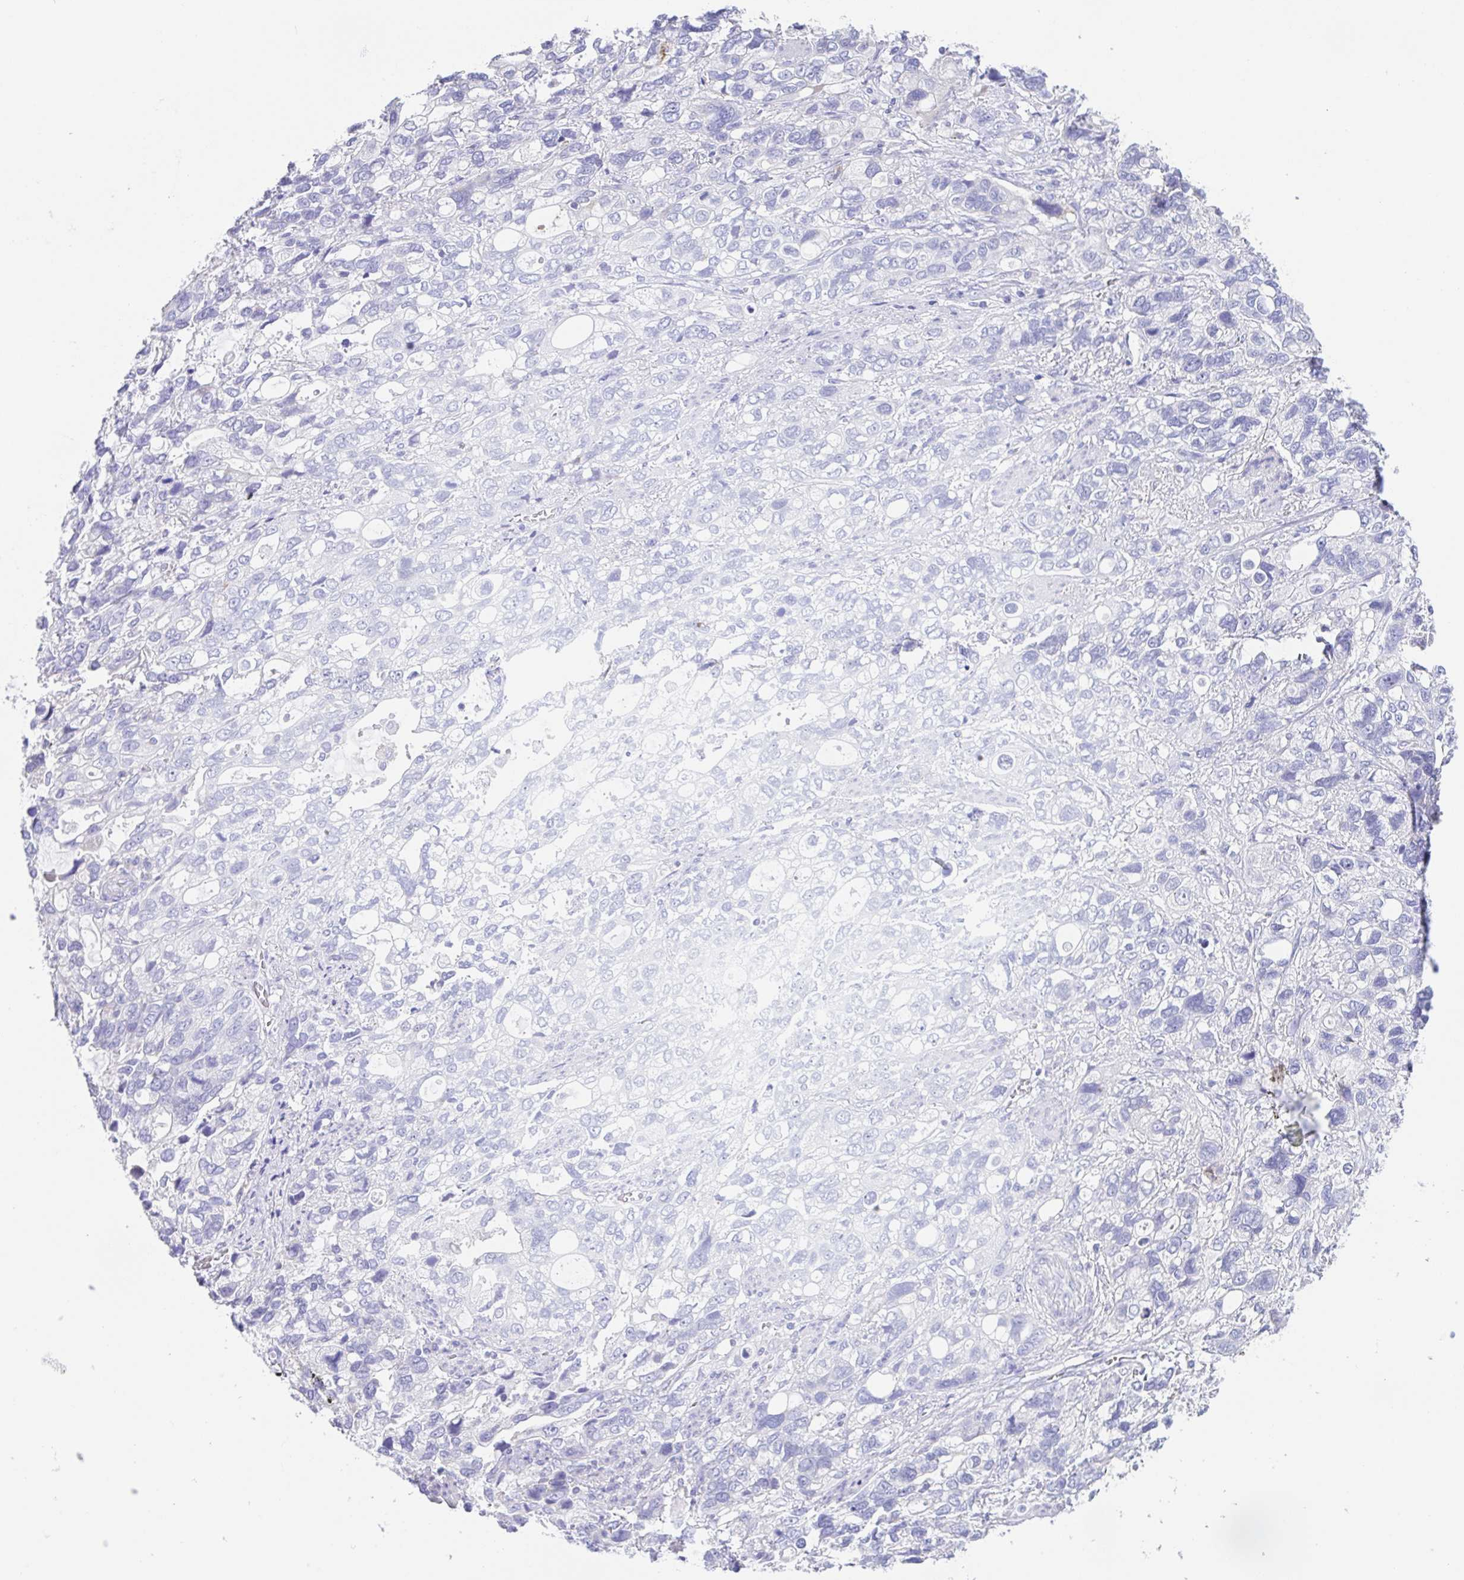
{"staining": {"intensity": "negative", "quantity": "none", "location": "none"}, "tissue": "stomach cancer", "cell_type": "Tumor cells", "image_type": "cancer", "snomed": [{"axis": "morphology", "description": "Adenocarcinoma, NOS"}, {"axis": "topography", "description": "Stomach, upper"}], "caption": "Tumor cells show no significant positivity in stomach adenocarcinoma. Brightfield microscopy of immunohistochemistry stained with DAB (brown) and hematoxylin (blue), captured at high magnification.", "gene": "ARPP21", "patient": {"sex": "female", "age": 81}}